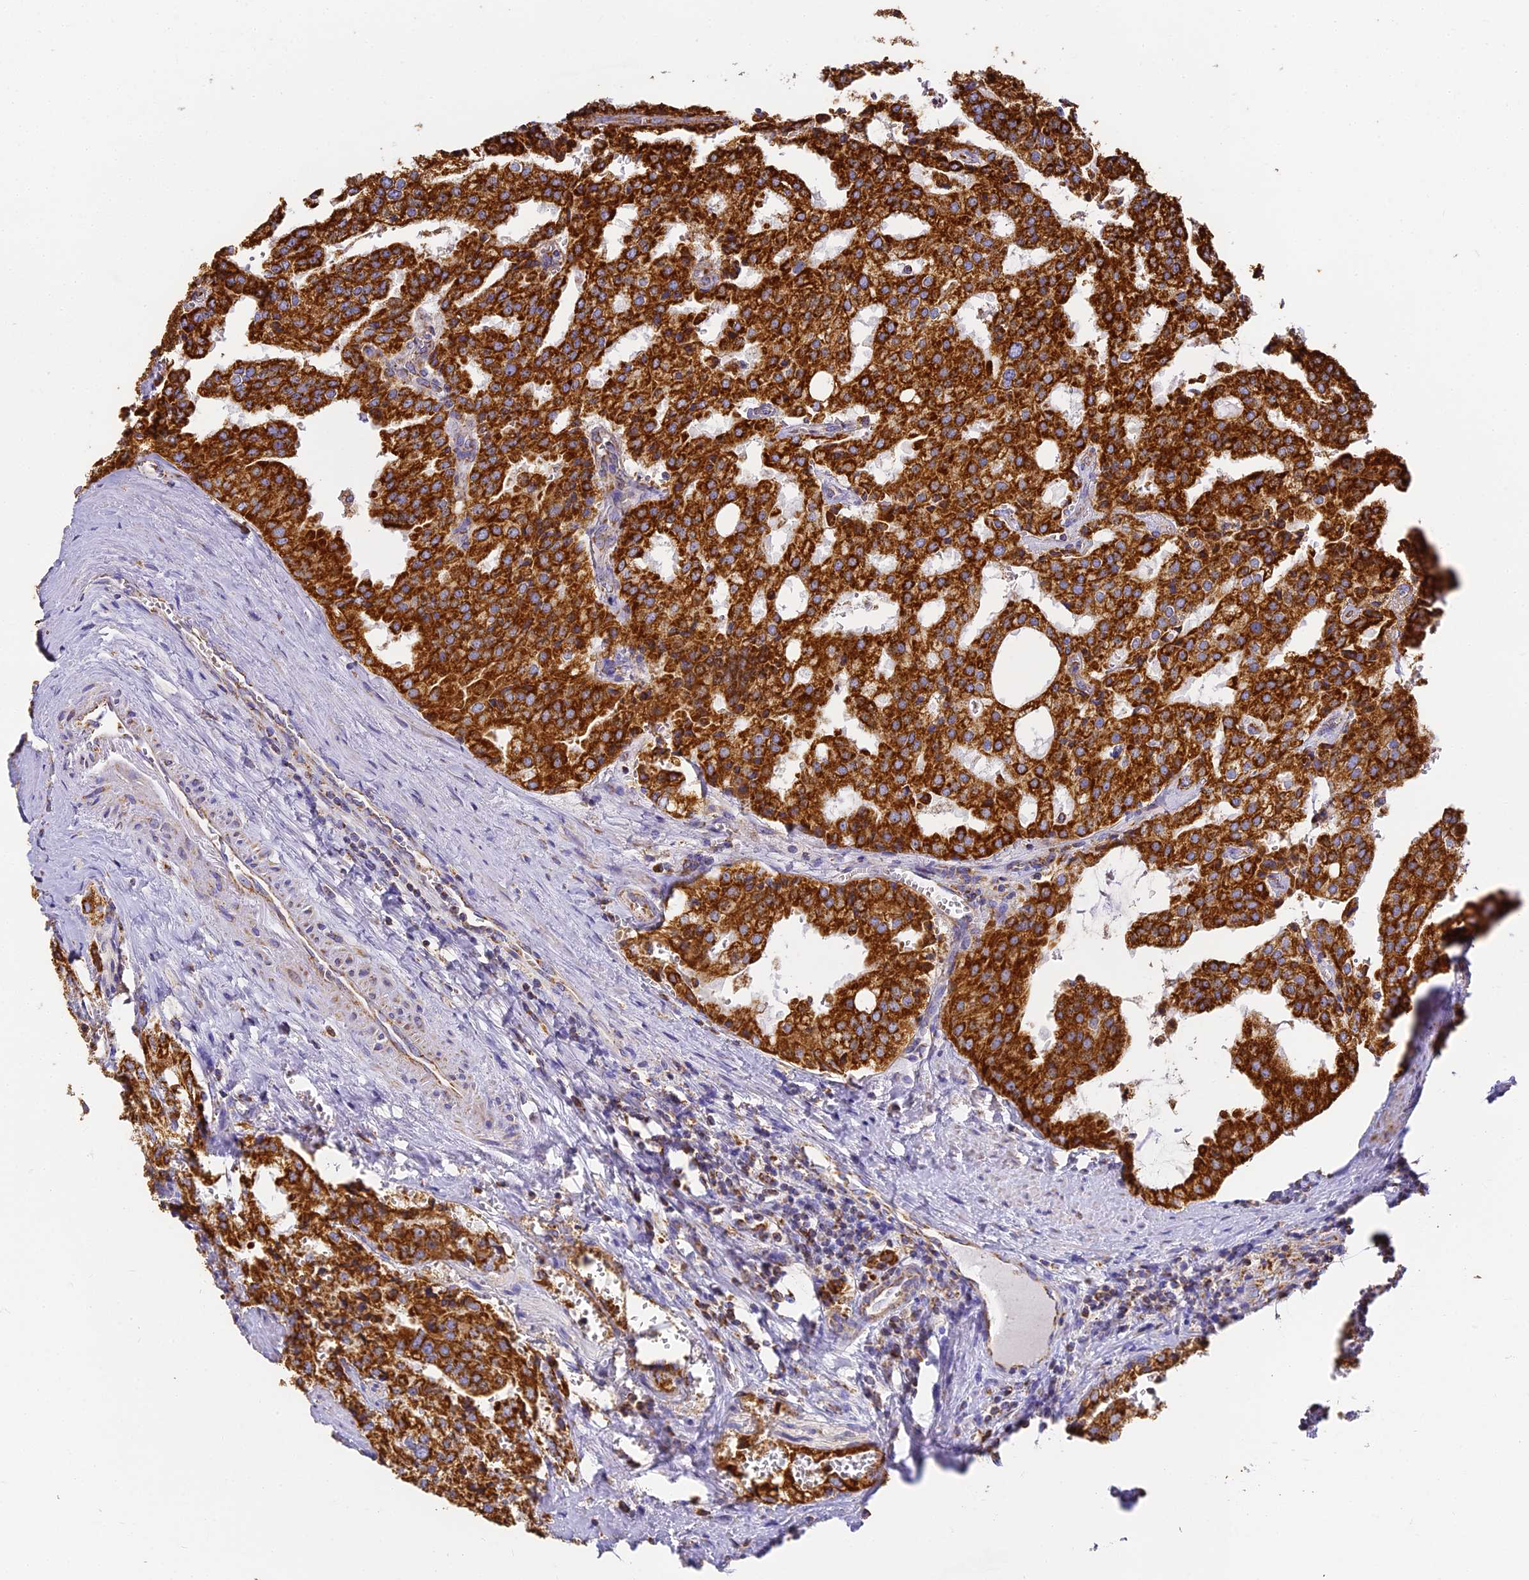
{"staining": {"intensity": "strong", "quantity": ">75%", "location": "cytoplasmic/membranous"}, "tissue": "prostate cancer", "cell_type": "Tumor cells", "image_type": "cancer", "snomed": [{"axis": "morphology", "description": "Adenocarcinoma, High grade"}, {"axis": "topography", "description": "Prostate"}], "caption": "Strong cytoplasmic/membranous expression for a protein is seen in approximately >75% of tumor cells of prostate cancer using immunohistochemistry (IHC).", "gene": "COX6C", "patient": {"sex": "male", "age": 68}}